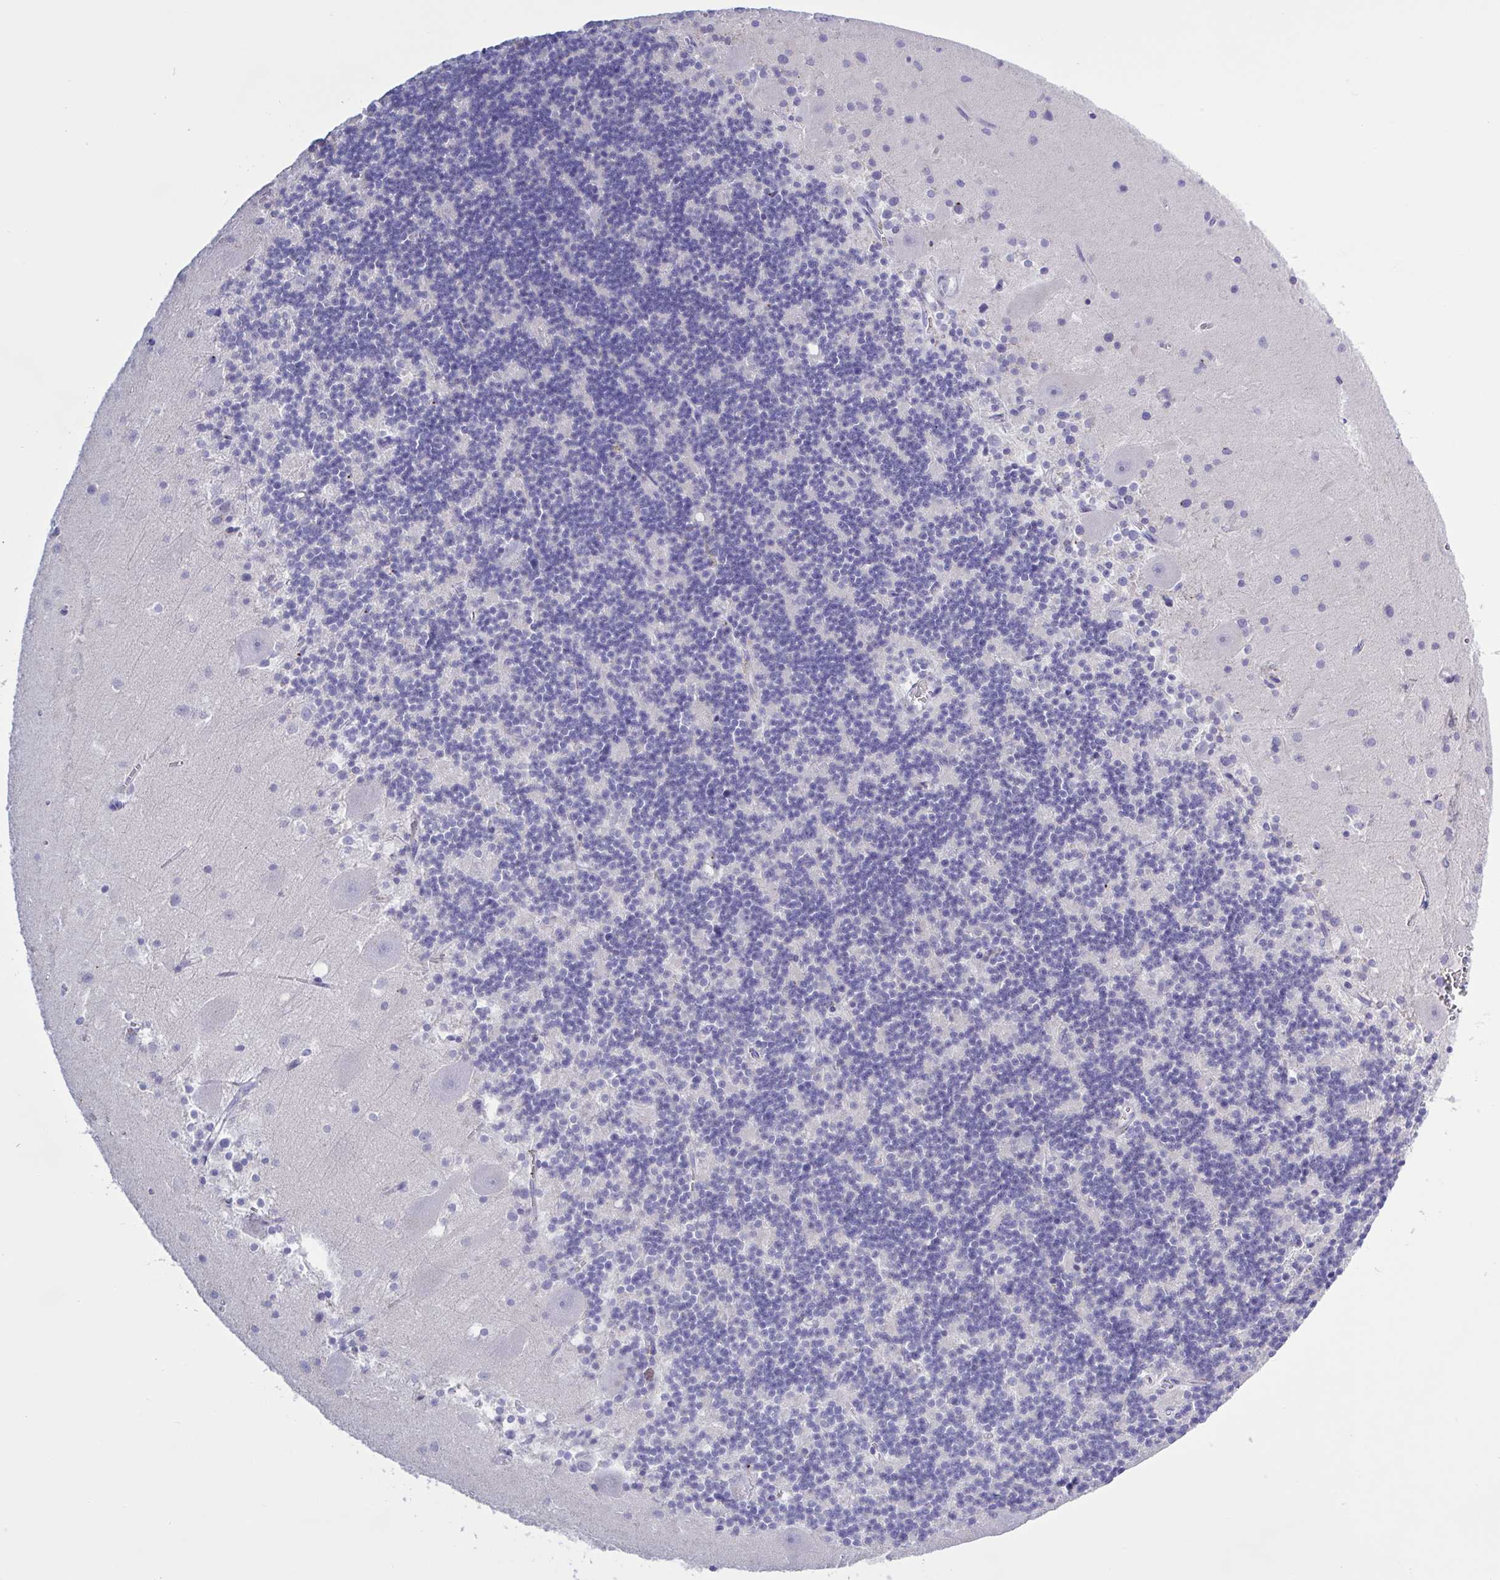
{"staining": {"intensity": "negative", "quantity": "none", "location": "none"}, "tissue": "cerebellum", "cell_type": "Cells in granular layer", "image_type": "normal", "snomed": [{"axis": "morphology", "description": "Normal tissue, NOS"}, {"axis": "topography", "description": "Cerebellum"}], "caption": "IHC of benign cerebellum demonstrates no staining in cells in granular layer.", "gene": "CHMP5", "patient": {"sex": "male", "age": 54}}